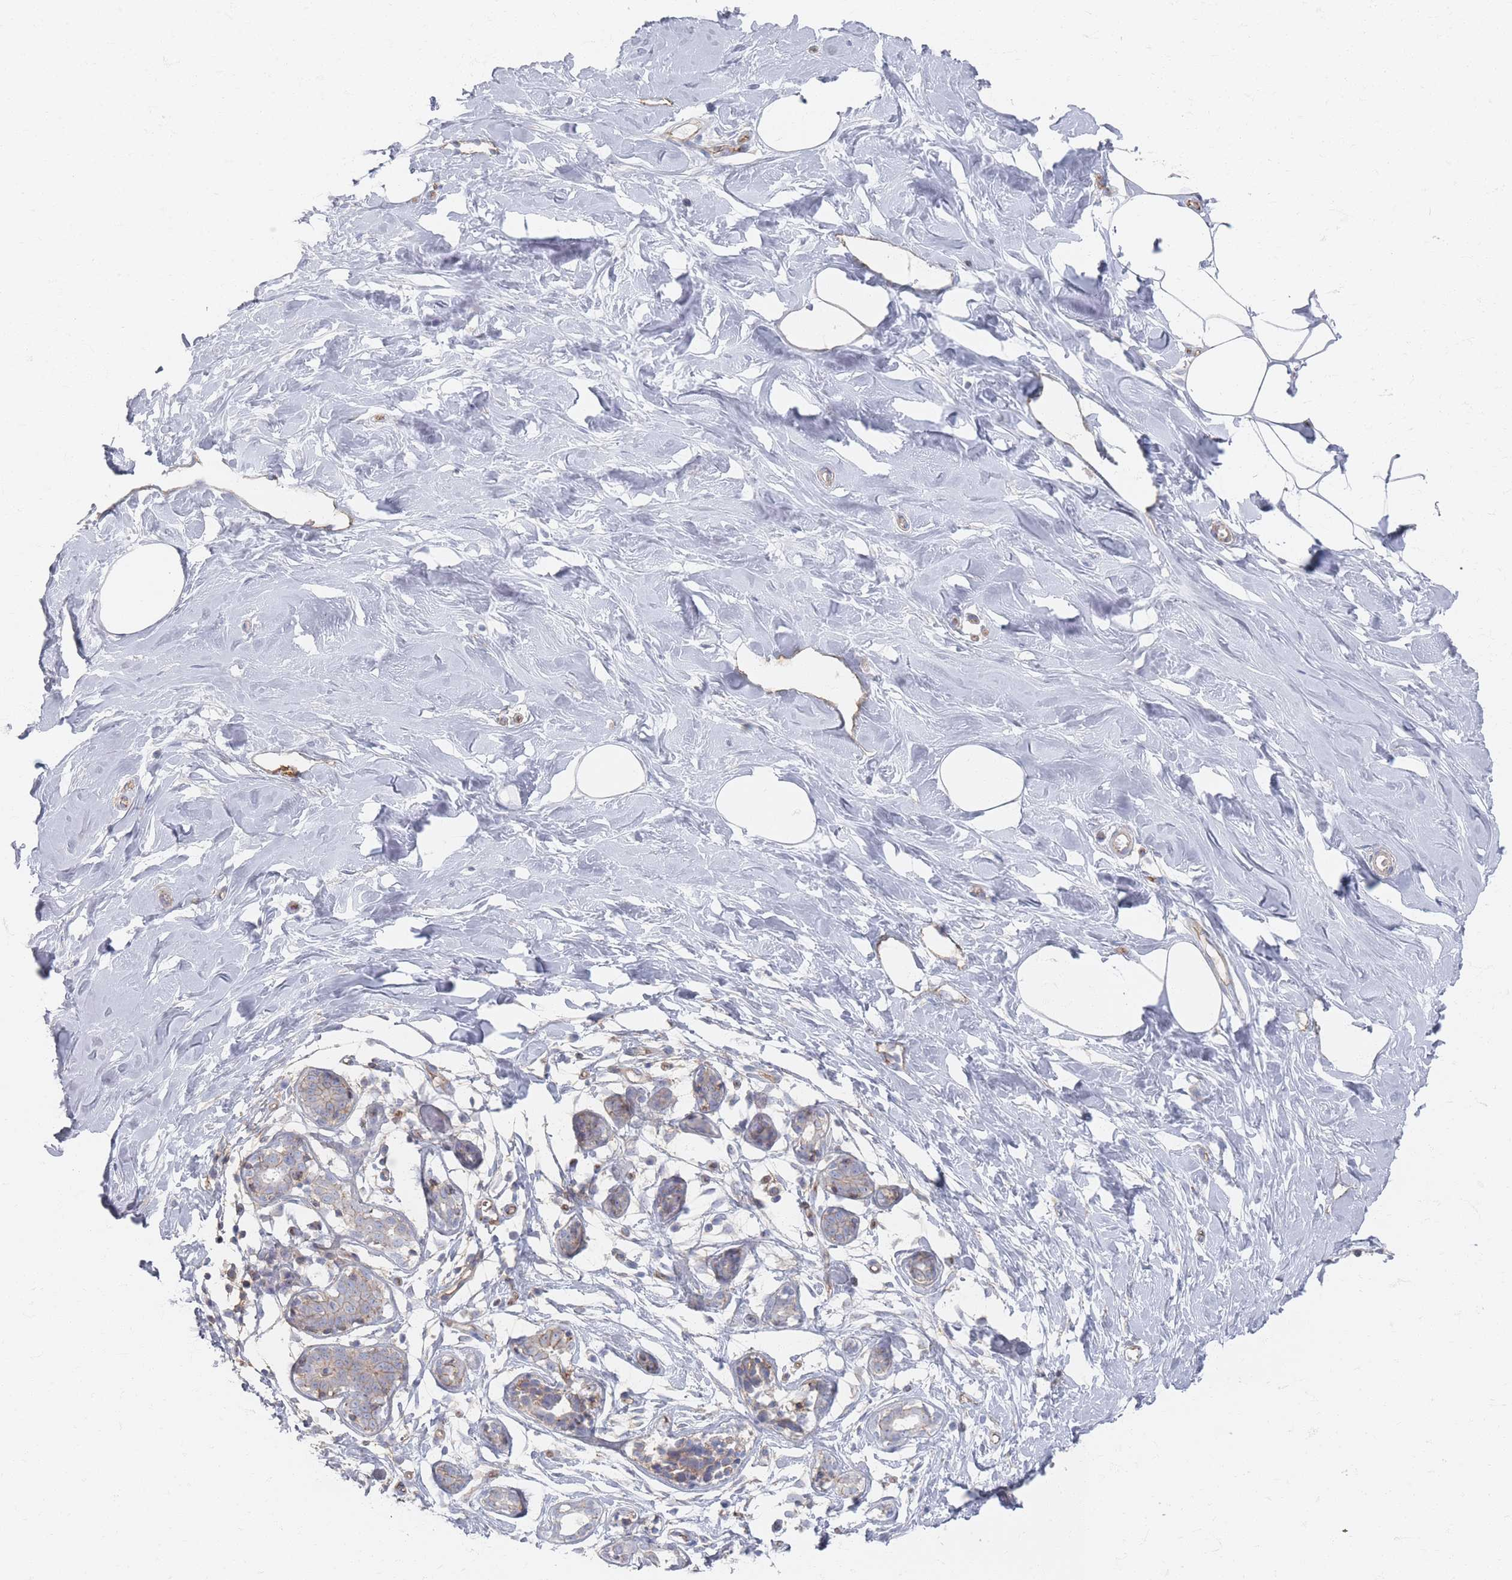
{"staining": {"intensity": "negative", "quantity": "none", "location": "none"}, "tissue": "breast", "cell_type": "Adipocytes", "image_type": "normal", "snomed": [{"axis": "morphology", "description": "Normal tissue, NOS"}, {"axis": "topography", "description": "Breast"}], "caption": "An immunohistochemistry histopathology image of normal breast is shown. There is no staining in adipocytes of breast.", "gene": "GNB1", "patient": {"sex": "female", "age": 27}}